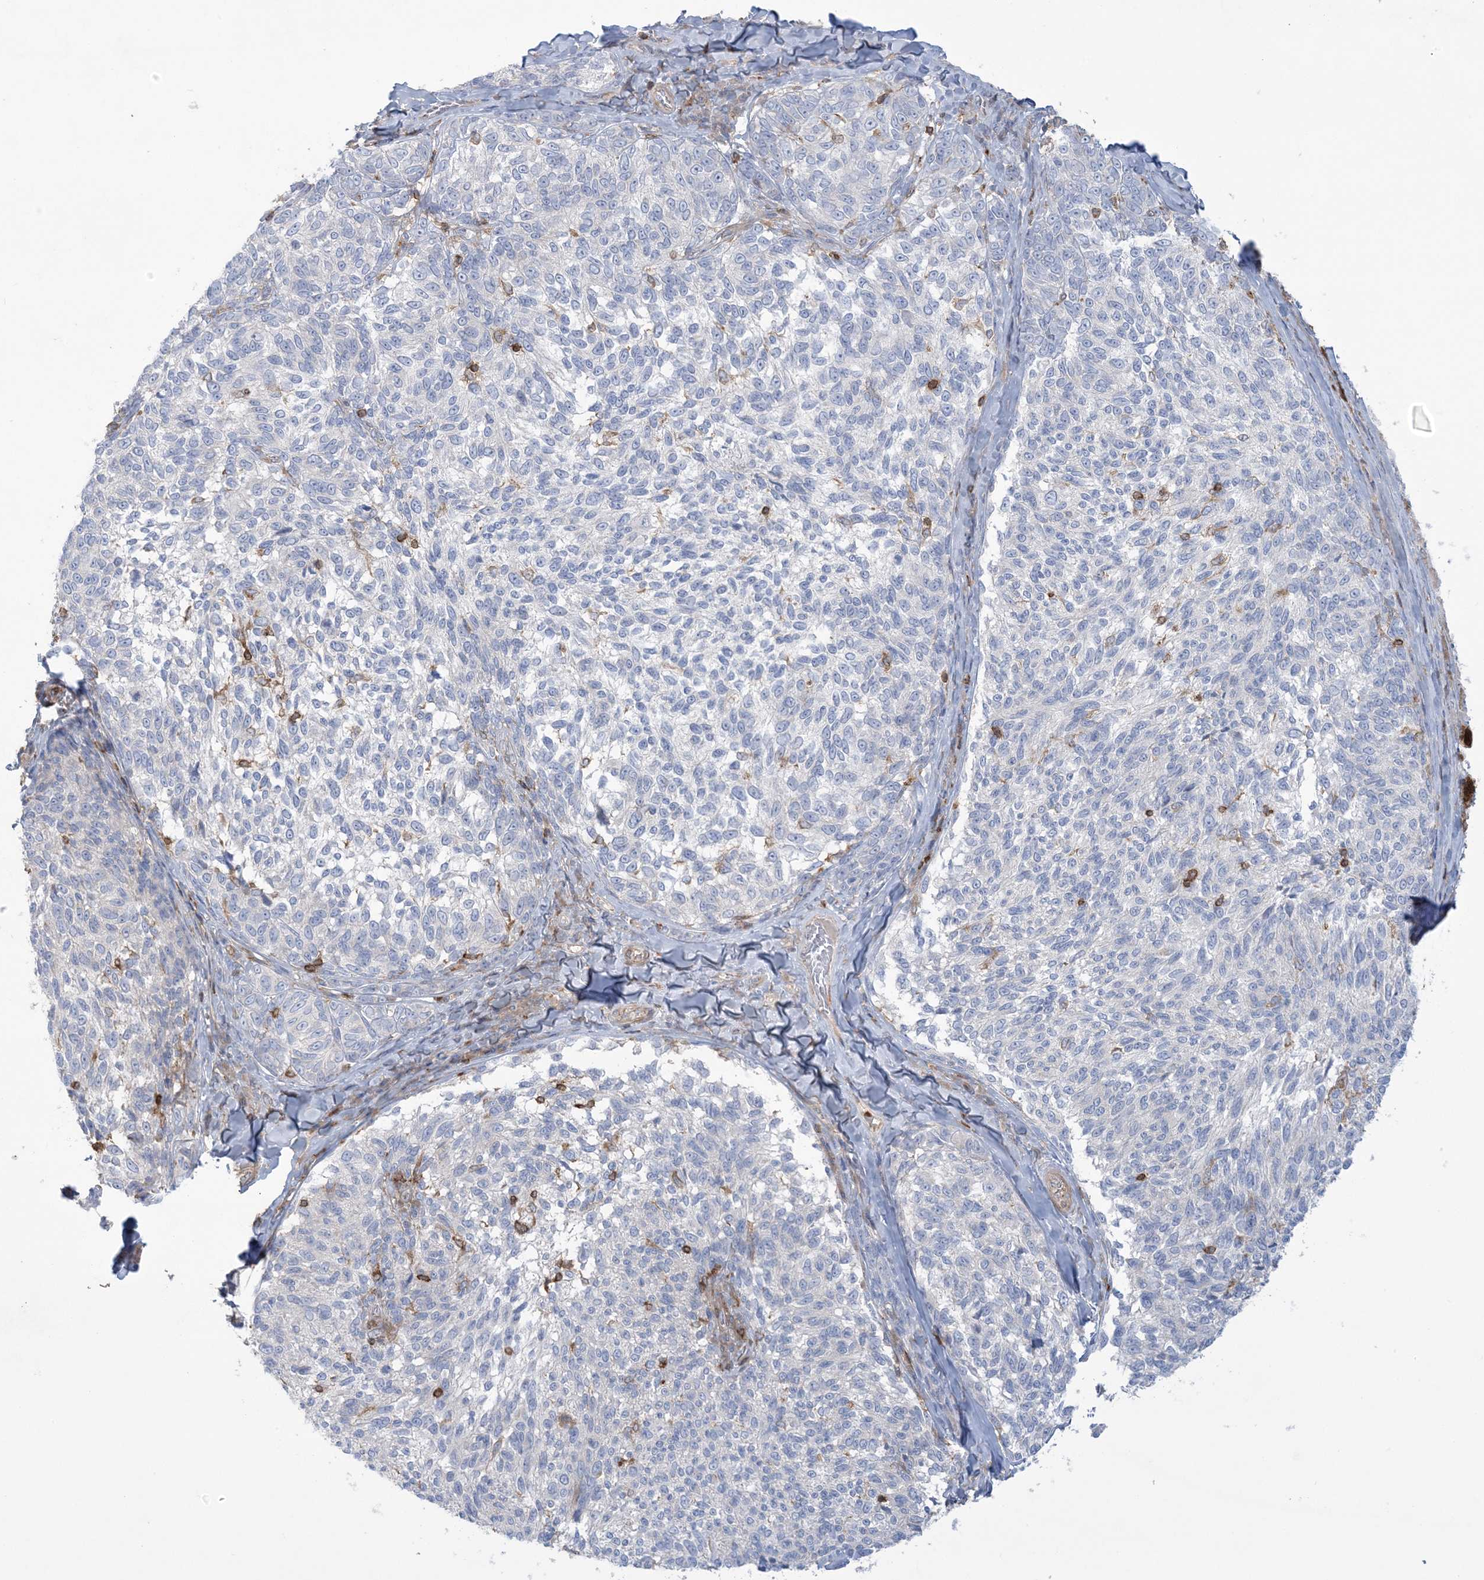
{"staining": {"intensity": "negative", "quantity": "none", "location": "none"}, "tissue": "melanoma", "cell_type": "Tumor cells", "image_type": "cancer", "snomed": [{"axis": "morphology", "description": "Malignant melanoma, NOS"}, {"axis": "topography", "description": "Skin"}], "caption": "IHC image of neoplastic tissue: human malignant melanoma stained with DAB (3,3'-diaminobenzidine) demonstrates no significant protein positivity in tumor cells.", "gene": "ARHGAP30", "patient": {"sex": "female", "age": 73}}